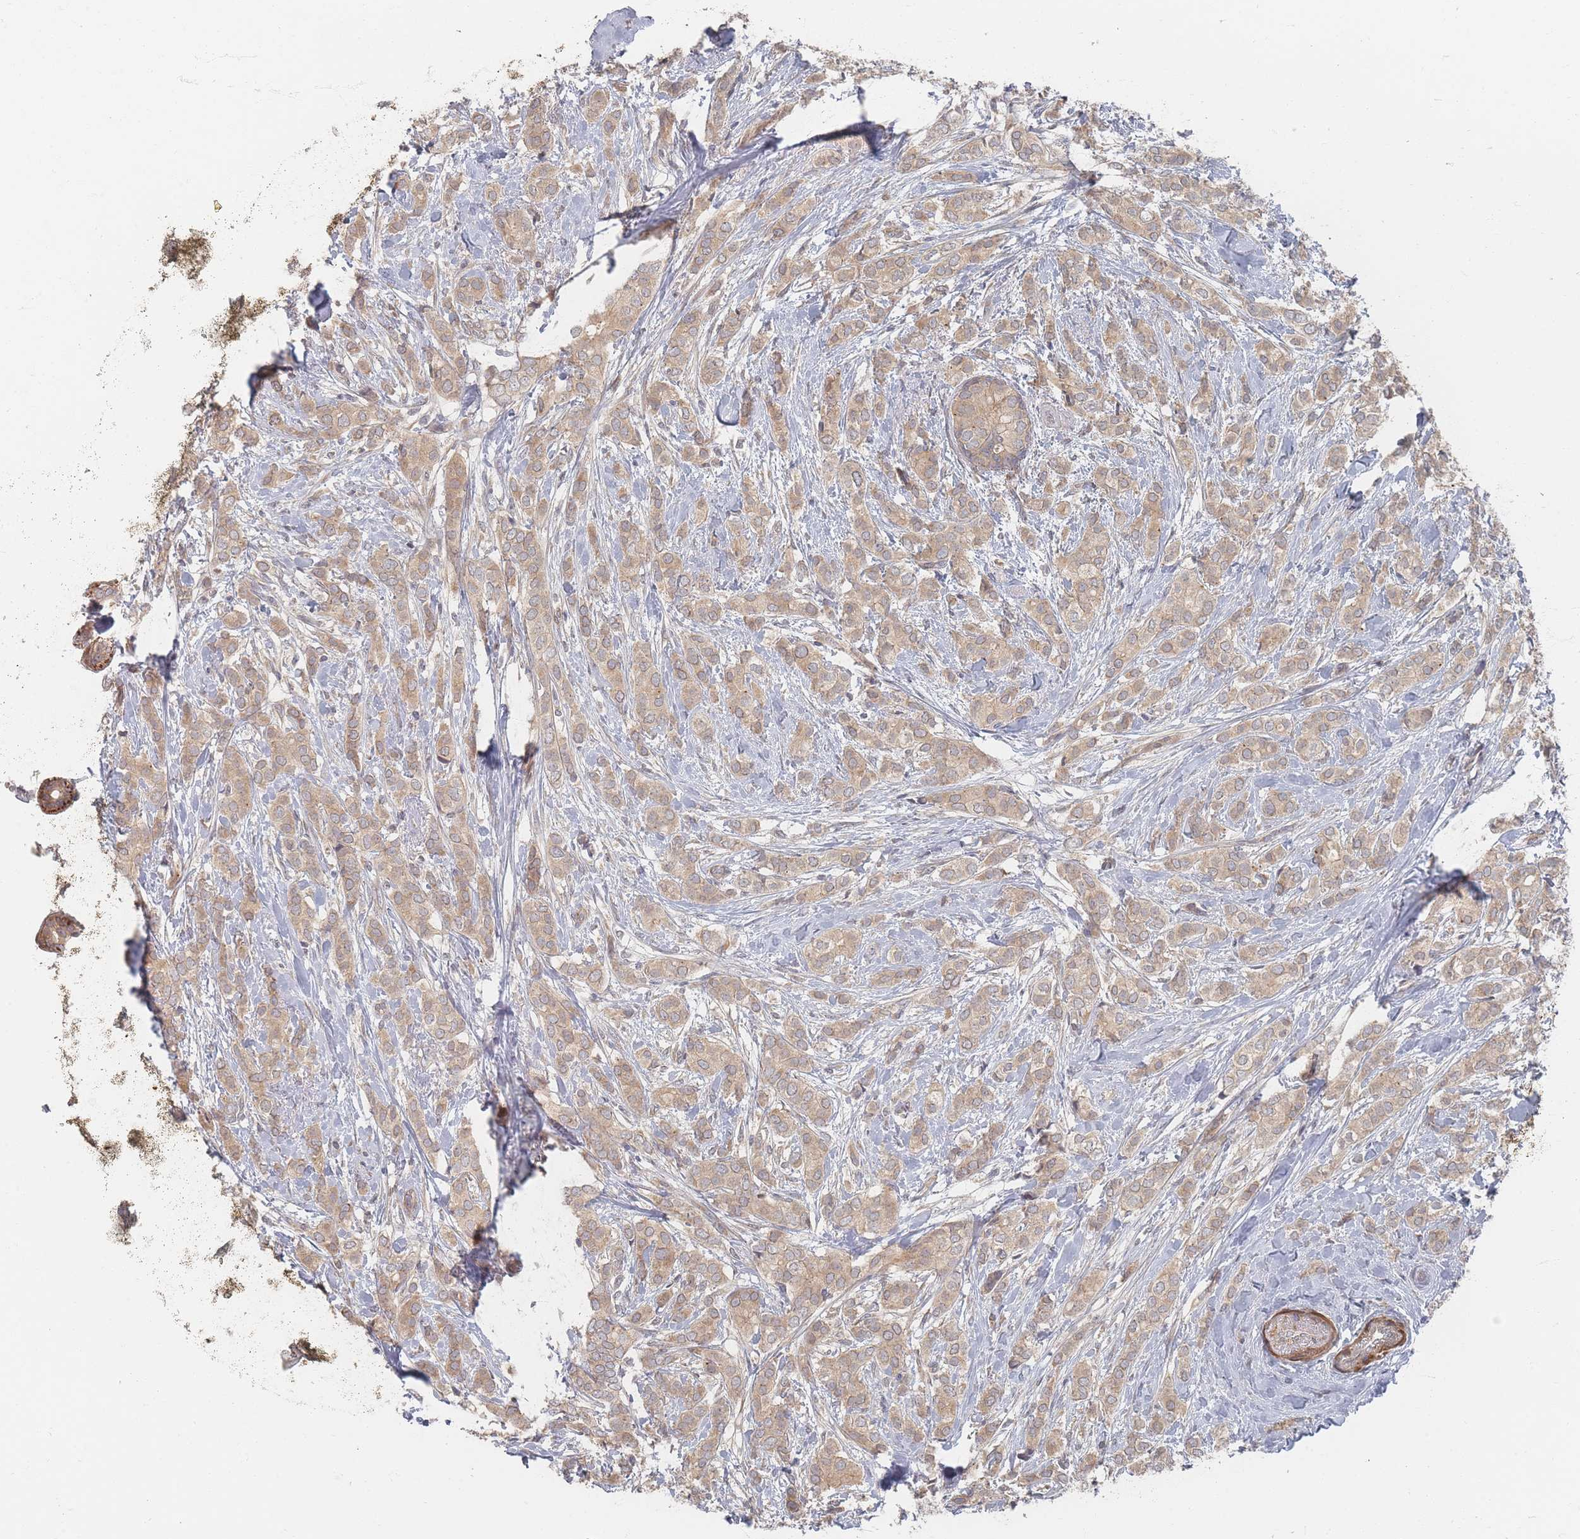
{"staining": {"intensity": "weak", "quantity": ">75%", "location": "cytoplasmic/membranous"}, "tissue": "breast cancer", "cell_type": "Tumor cells", "image_type": "cancer", "snomed": [{"axis": "morphology", "description": "Duct carcinoma"}, {"axis": "topography", "description": "Breast"}], "caption": "Breast cancer stained with DAB (3,3'-diaminobenzidine) immunohistochemistry (IHC) displays low levels of weak cytoplasmic/membranous expression in approximately >75% of tumor cells. Nuclei are stained in blue.", "gene": "GLE1", "patient": {"sex": "female", "age": 73}}